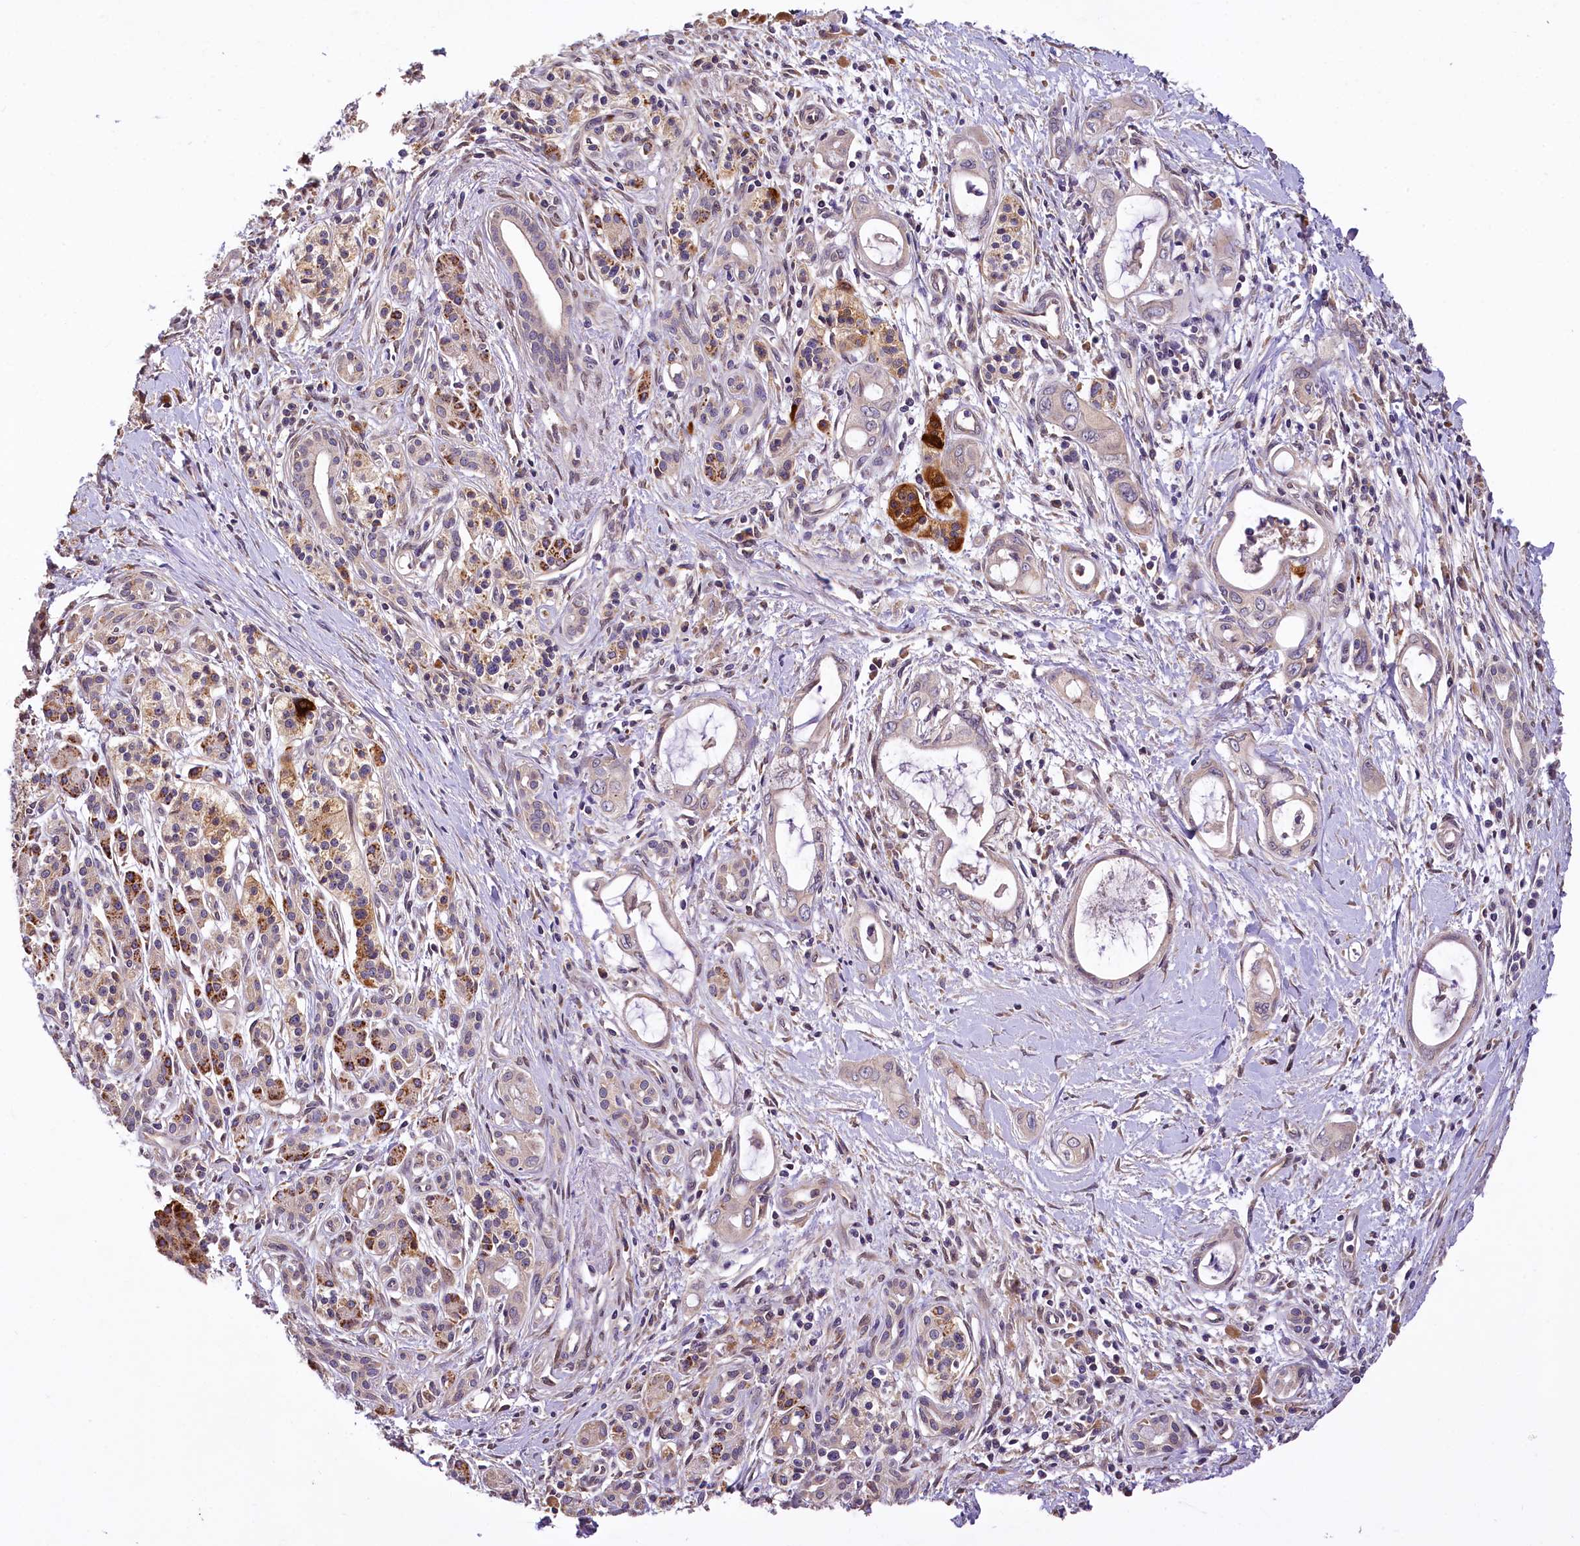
{"staining": {"intensity": "weak", "quantity": "25%-75%", "location": "cytoplasmic/membranous"}, "tissue": "pancreatic cancer", "cell_type": "Tumor cells", "image_type": "cancer", "snomed": [{"axis": "morphology", "description": "Adenocarcinoma, NOS"}, {"axis": "topography", "description": "Pancreas"}], "caption": "IHC (DAB (3,3'-diaminobenzidine)) staining of human adenocarcinoma (pancreatic) shows weak cytoplasmic/membranous protein positivity in approximately 25%-75% of tumor cells.", "gene": "SUPV3L1", "patient": {"sex": "male", "age": 72}}